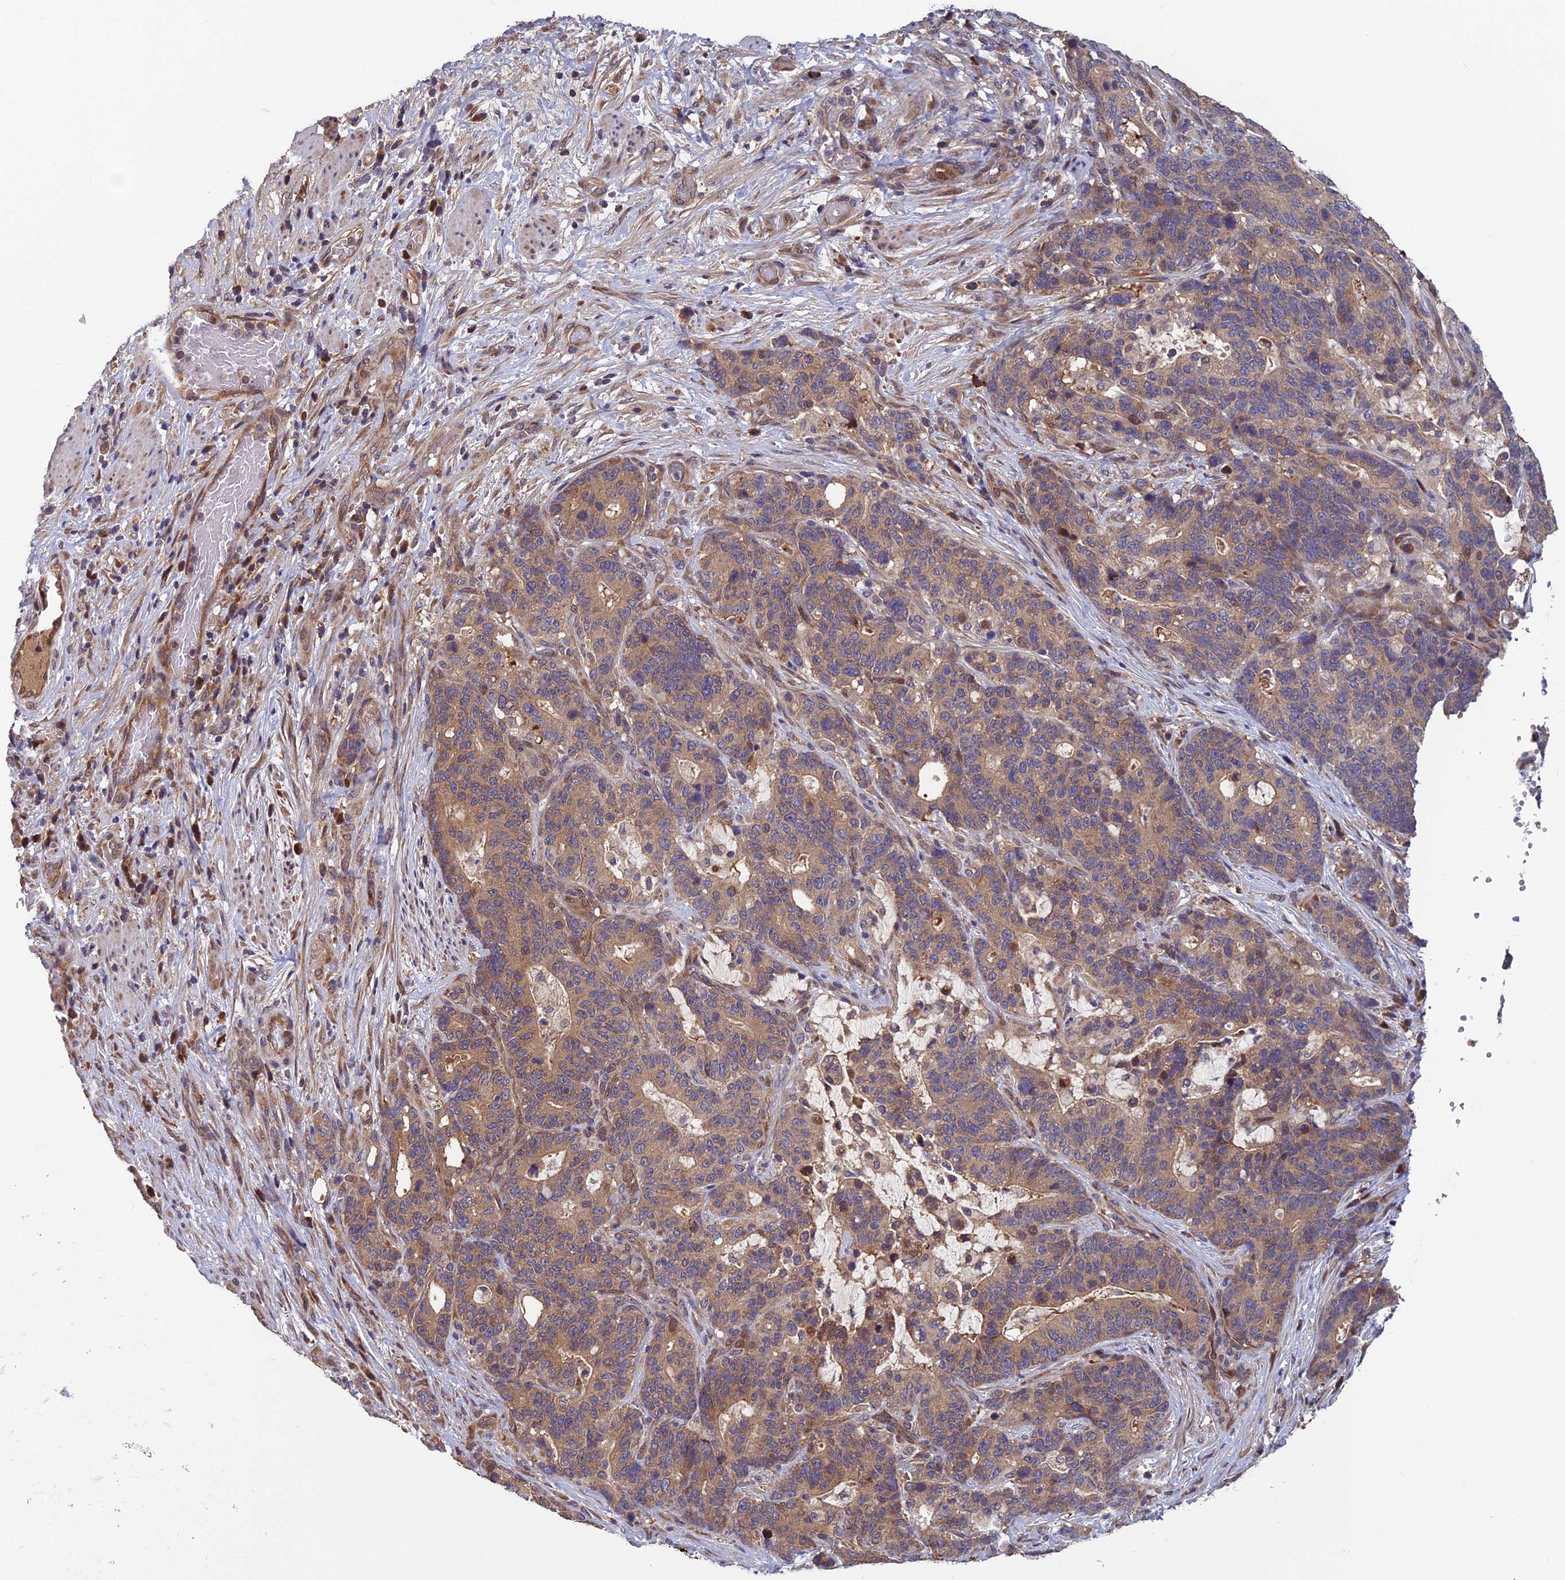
{"staining": {"intensity": "weak", "quantity": ">75%", "location": "cytoplasmic/membranous"}, "tissue": "stomach cancer", "cell_type": "Tumor cells", "image_type": "cancer", "snomed": [{"axis": "morphology", "description": "Normal tissue, NOS"}, {"axis": "morphology", "description": "Adenocarcinoma, NOS"}, {"axis": "topography", "description": "Stomach"}], "caption": "Immunohistochemical staining of adenocarcinoma (stomach) exhibits low levels of weak cytoplasmic/membranous positivity in approximately >75% of tumor cells.", "gene": "CCDC15", "patient": {"sex": "female", "age": 64}}